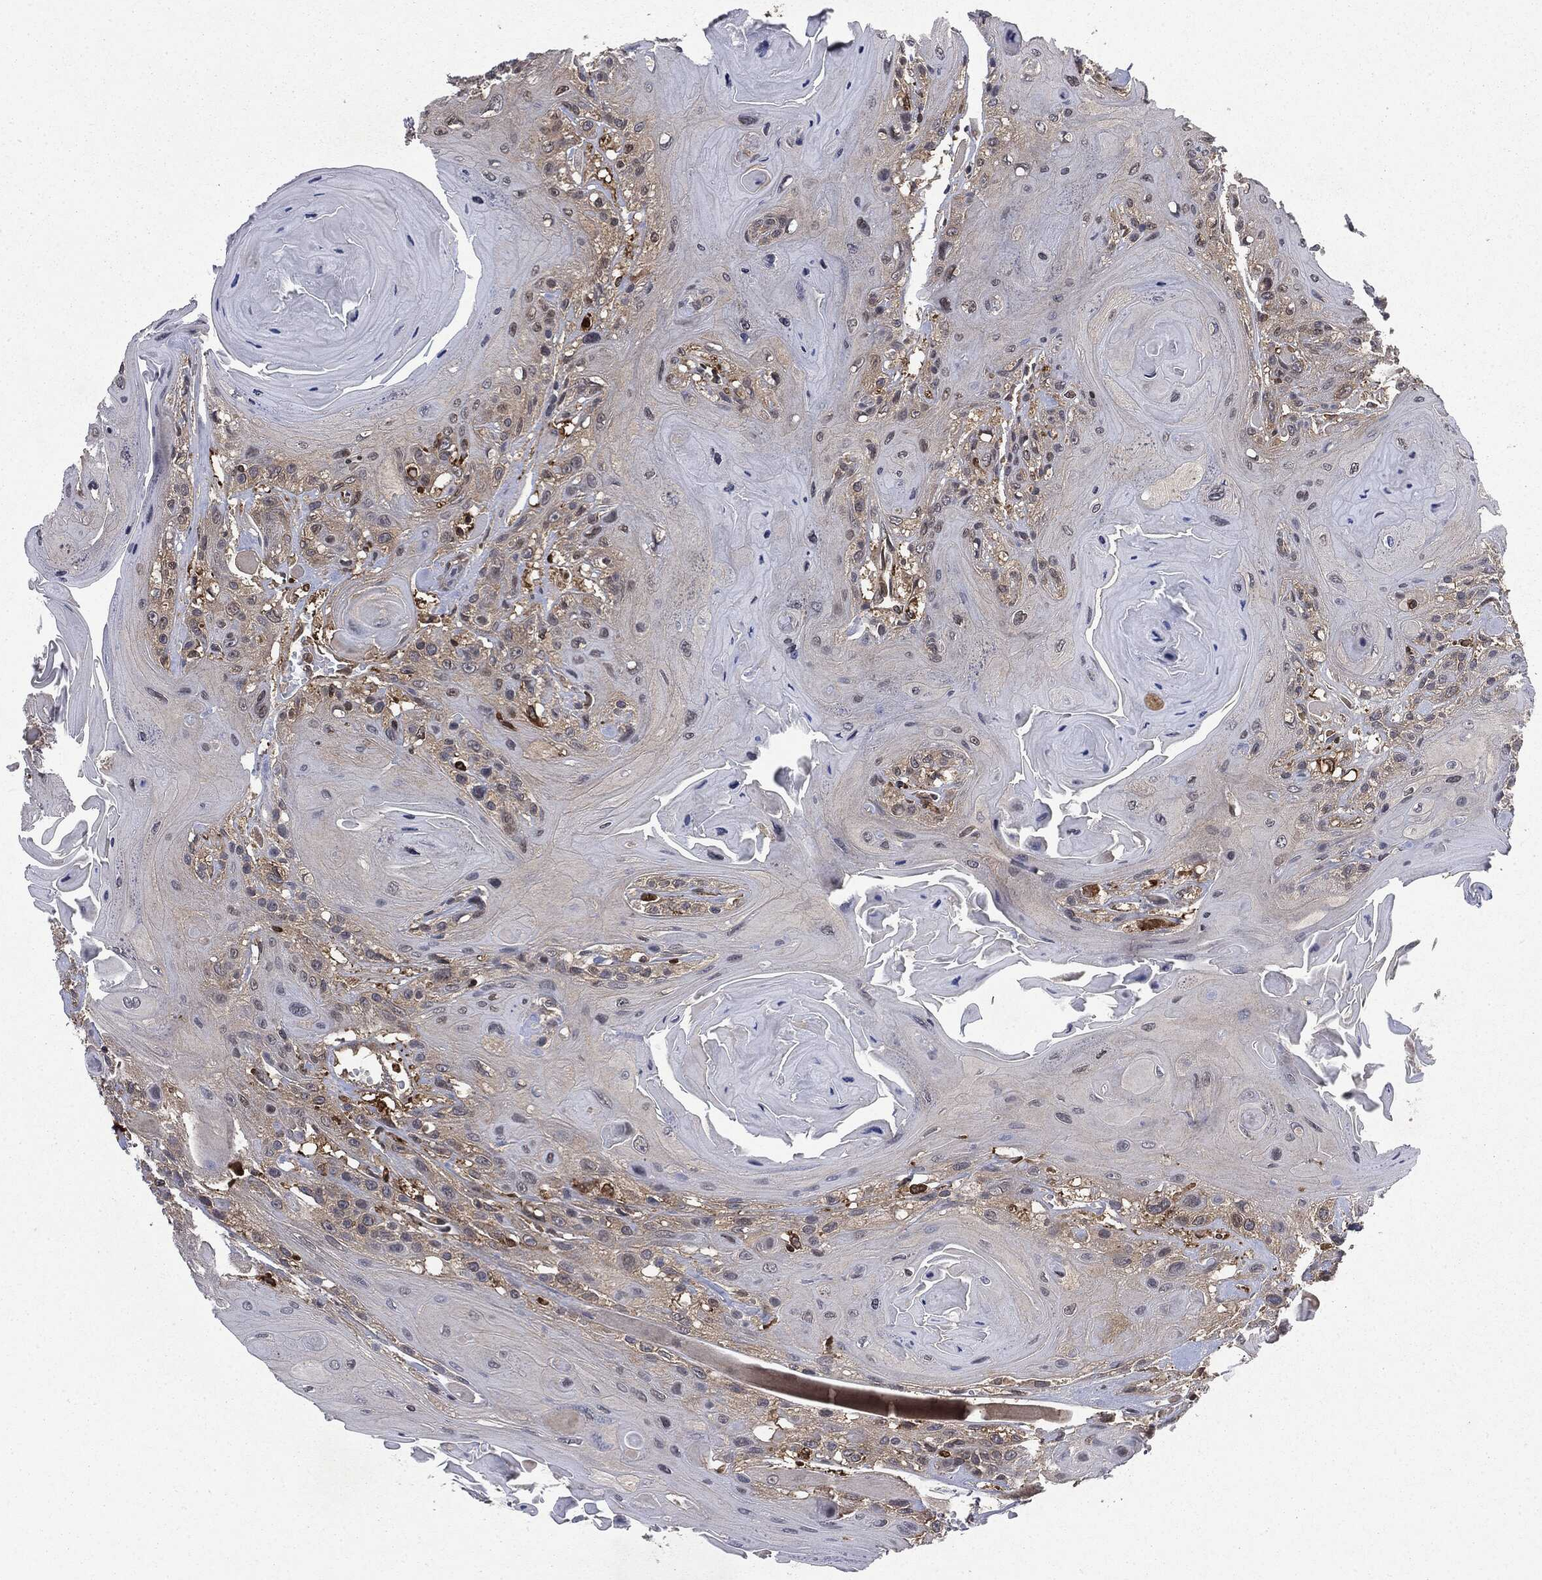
{"staining": {"intensity": "weak", "quantity": "<25%", "location": "cytoplasmic/membranous"}, "tissue": "head and neck cancer", "cell_type": "Tumor cells", "image_type": "cancer", "snomed": [{"axis": "morphology", "description": "Squamous cell carcinoma, NOS"}, {"axis": "topography", "description": "Head-Neck"}], "caption": "A photomicrograph of head and neck squamous cell carcinoma stained for a protein exhibits no brown staining in tumor cells.", "gene": "SNX5", "patient": {"sex": "female", "age": 59}}